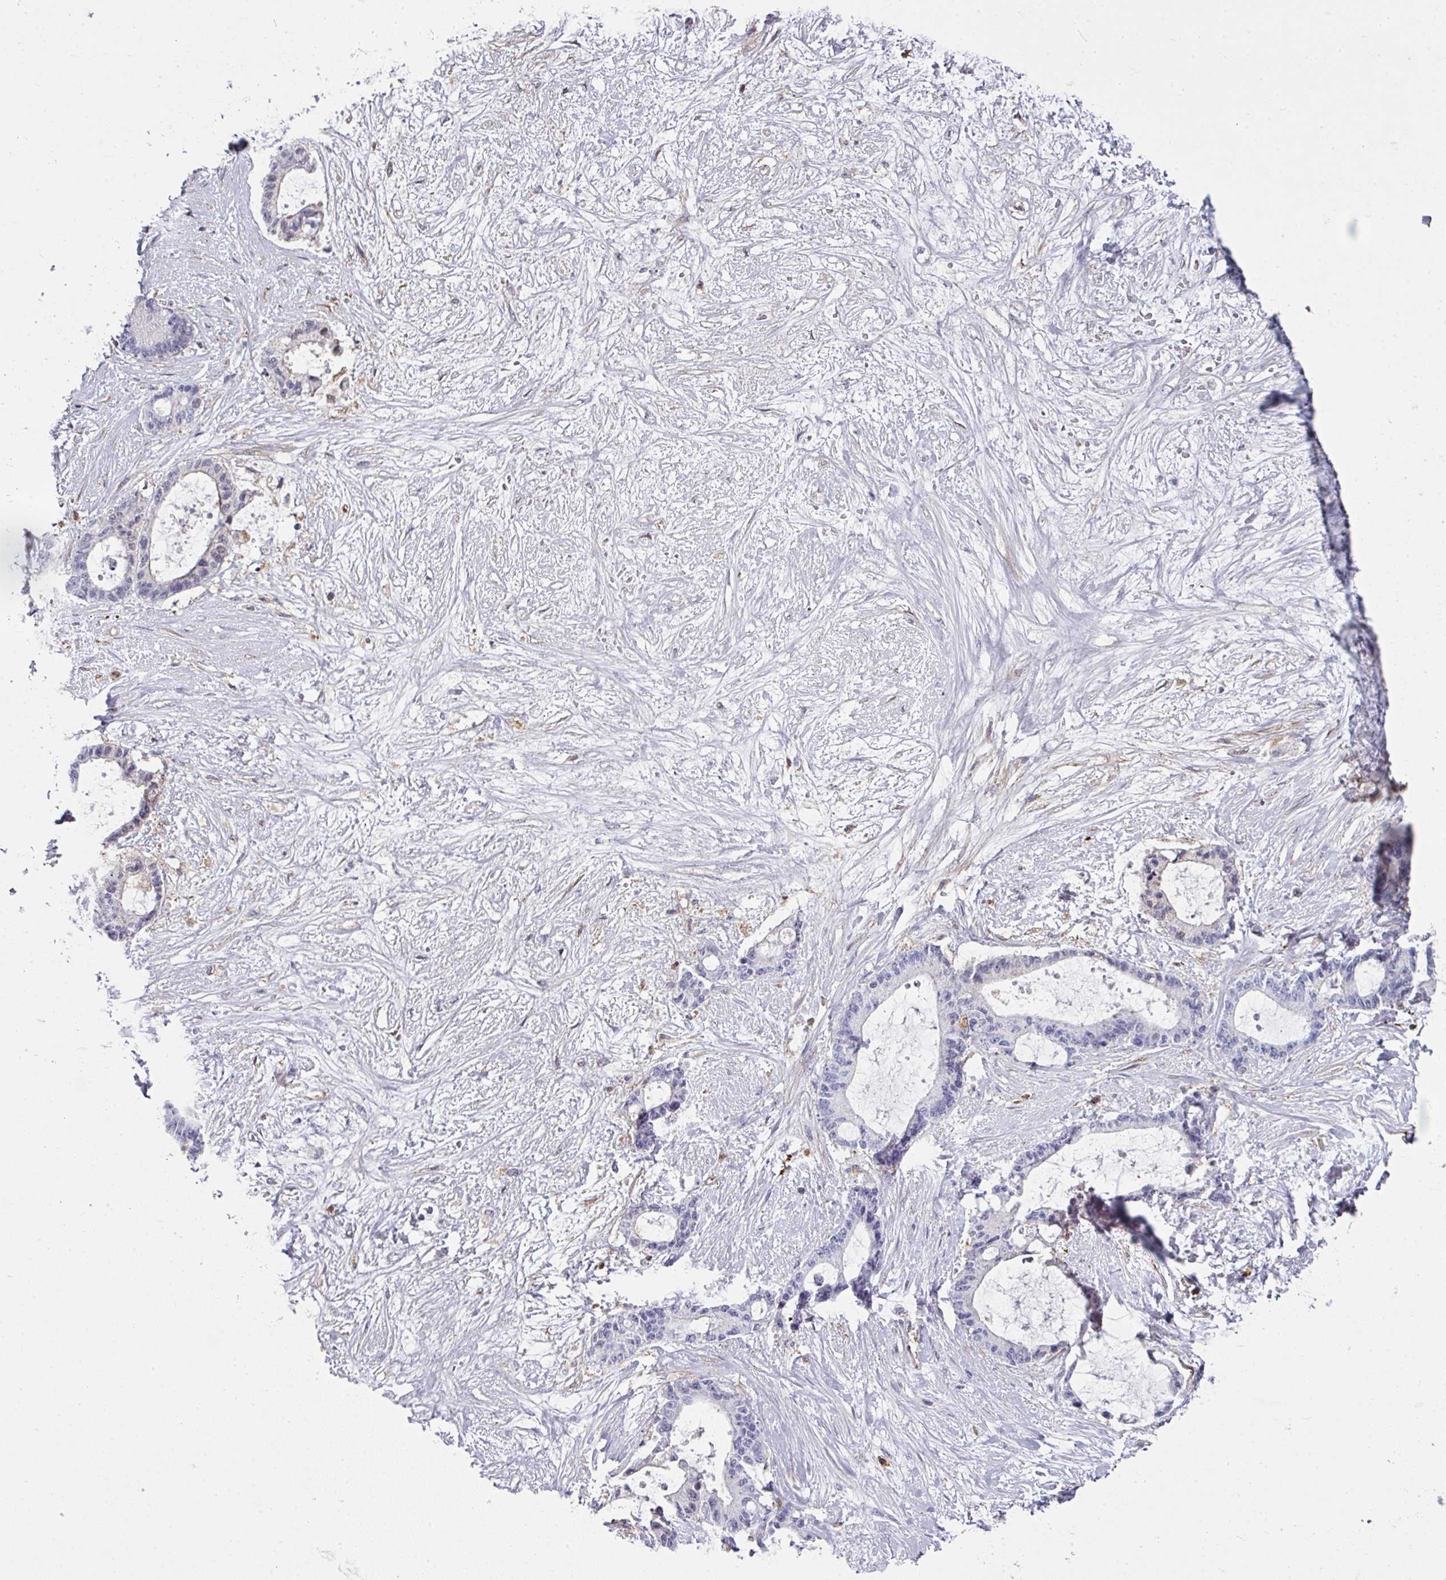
{"staining": {"intensity": "negative", "quantity": "none", "location": "none"}, "tissue": "liver cancer", "cell_type": "Tumor cells", "image_type": "cancer", "snomed": [{"axis": "morphology", "description": "Normal tissue, NOS"}, {"axis": "morphology", "description": "Cholangiocarcinoma"}, {"axis": "topography", "description": "Liver"}, {"axis": "topography", "description": "Peripheral nerve tissue"}], "caption": "Cholangiocarcinoma (liver) was stained to show a protein in brown. There is no significant expression in tumor cells.", "gene": "BEND5", "patient": {"sex": "female", "age": 73}}